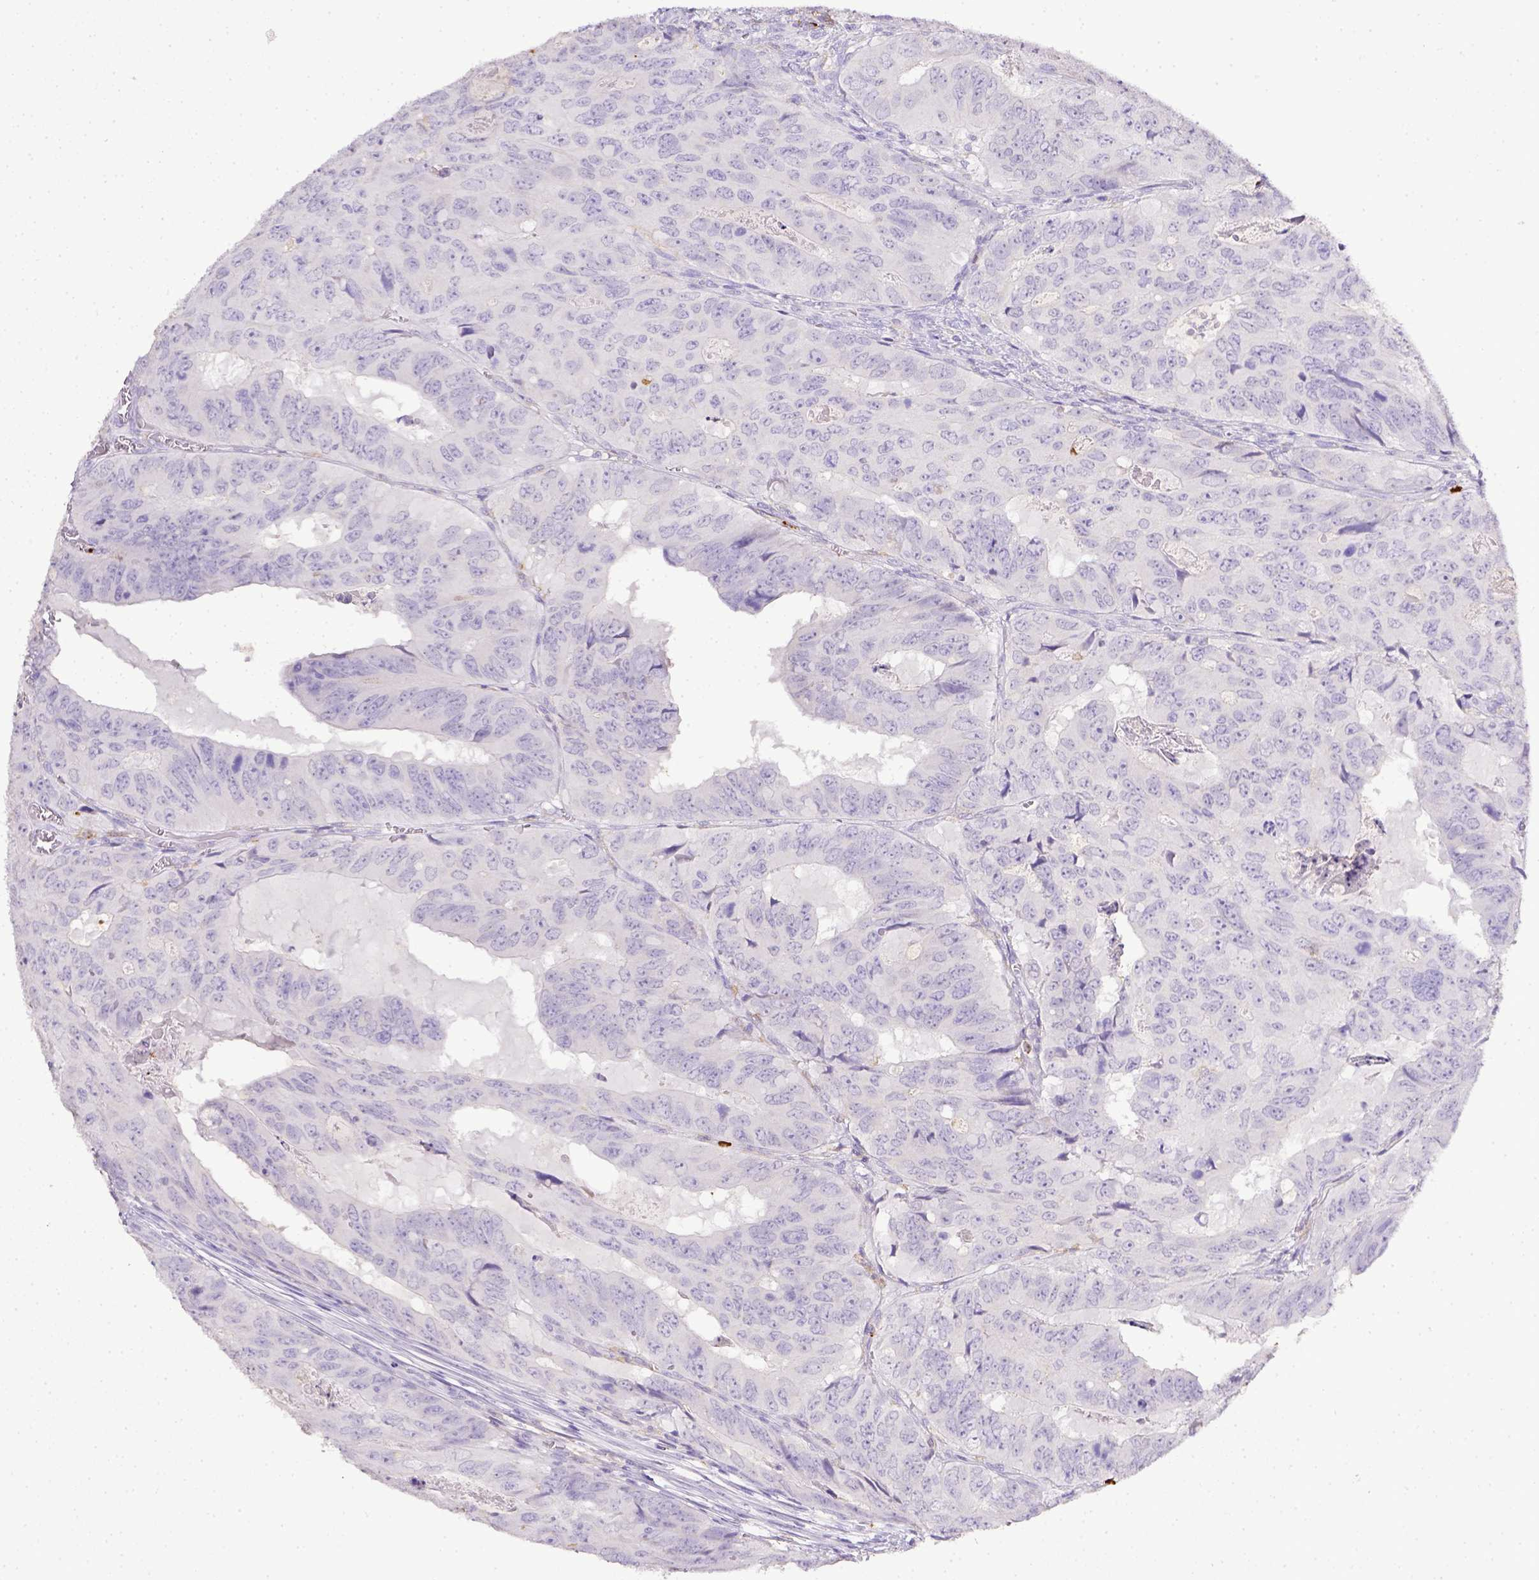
{"staining": {"intensity": "negative", "quantity": "none", "location": "none"}, "tissue": "colorectal cancer", "cell_type": "Tumor cells", "image_type": "cancer", "snomed": [{"axis": "morphology", "description": "Adenocarcinoma, NOS"}, {"axis": "topography", "description": "Colon"}], "caption": "Colorectal cancer (adenocarcinoma) was stained to show a protein in brown. There is no significant expression in tumor cells.", "gene": "ITGAM", "patient": {"sex": "male", "age": 79}}